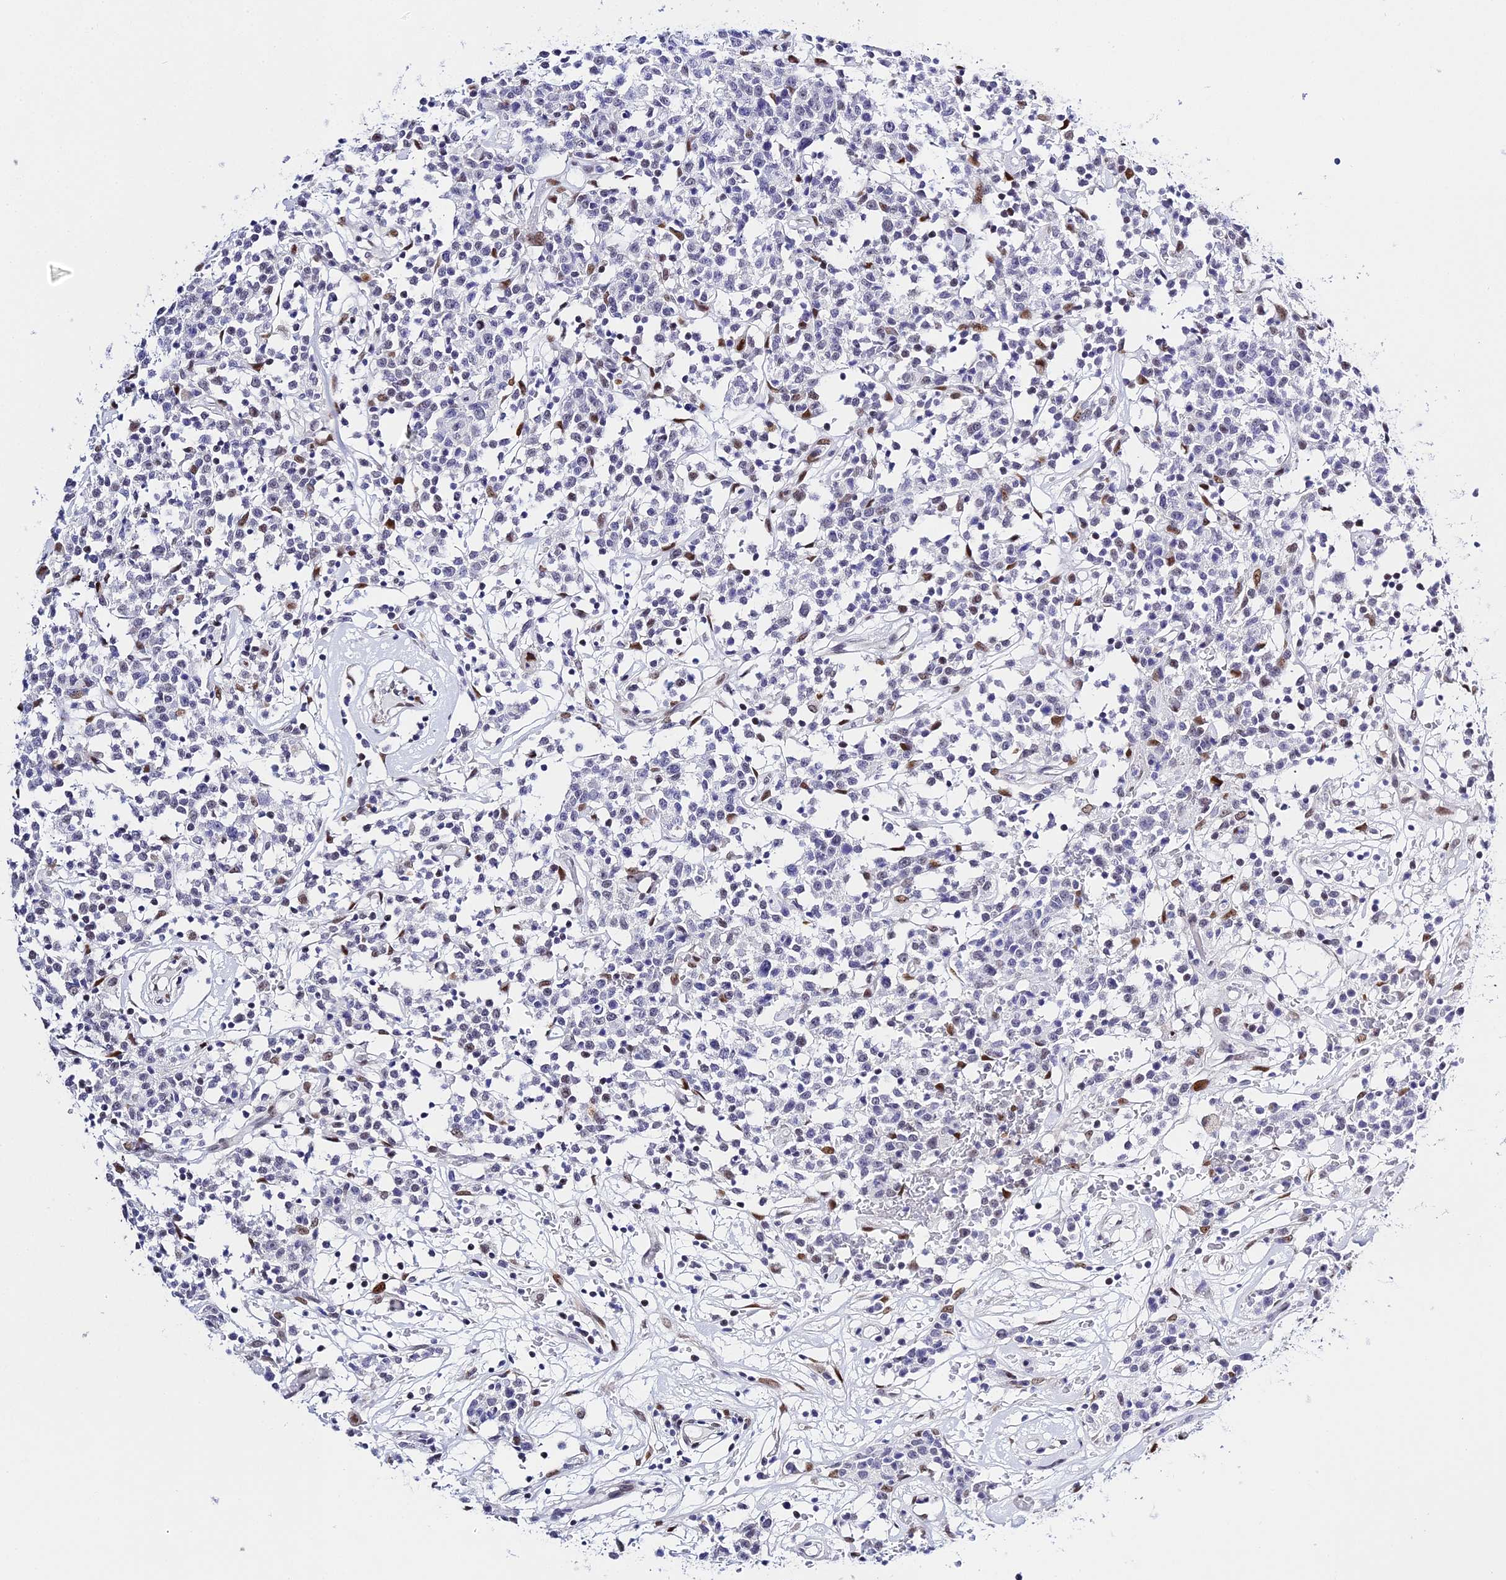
{"staining": {"intensity": "negative", "quantity": "none", "location": "none"}, "tissue": "lymphoma", "cell_type": "Tumor cells", "image_type": "cancer", "snomed": [{"axis": "morphology", "description": "Malignant lymphoma, non-Hodgkin's type, Low grade"}, {"axis": "topography", "description": "Small intestine"}], "caption": "Immunohistochemistry (IHC) image of malignant lymphoma, non-Hodgkin's type (low-grade) stained for a protein (brown), which displays no positivity in tumor cells. (Stains: DAB (3,3'-diaminobenzidine) immunohistochemistry (IHC) with hematoxylin counter stain, Microscopy: brightfield microscopy at high magnification).", "gene": "POFUT2", "patient": {"sex": "female", "age": 59}}